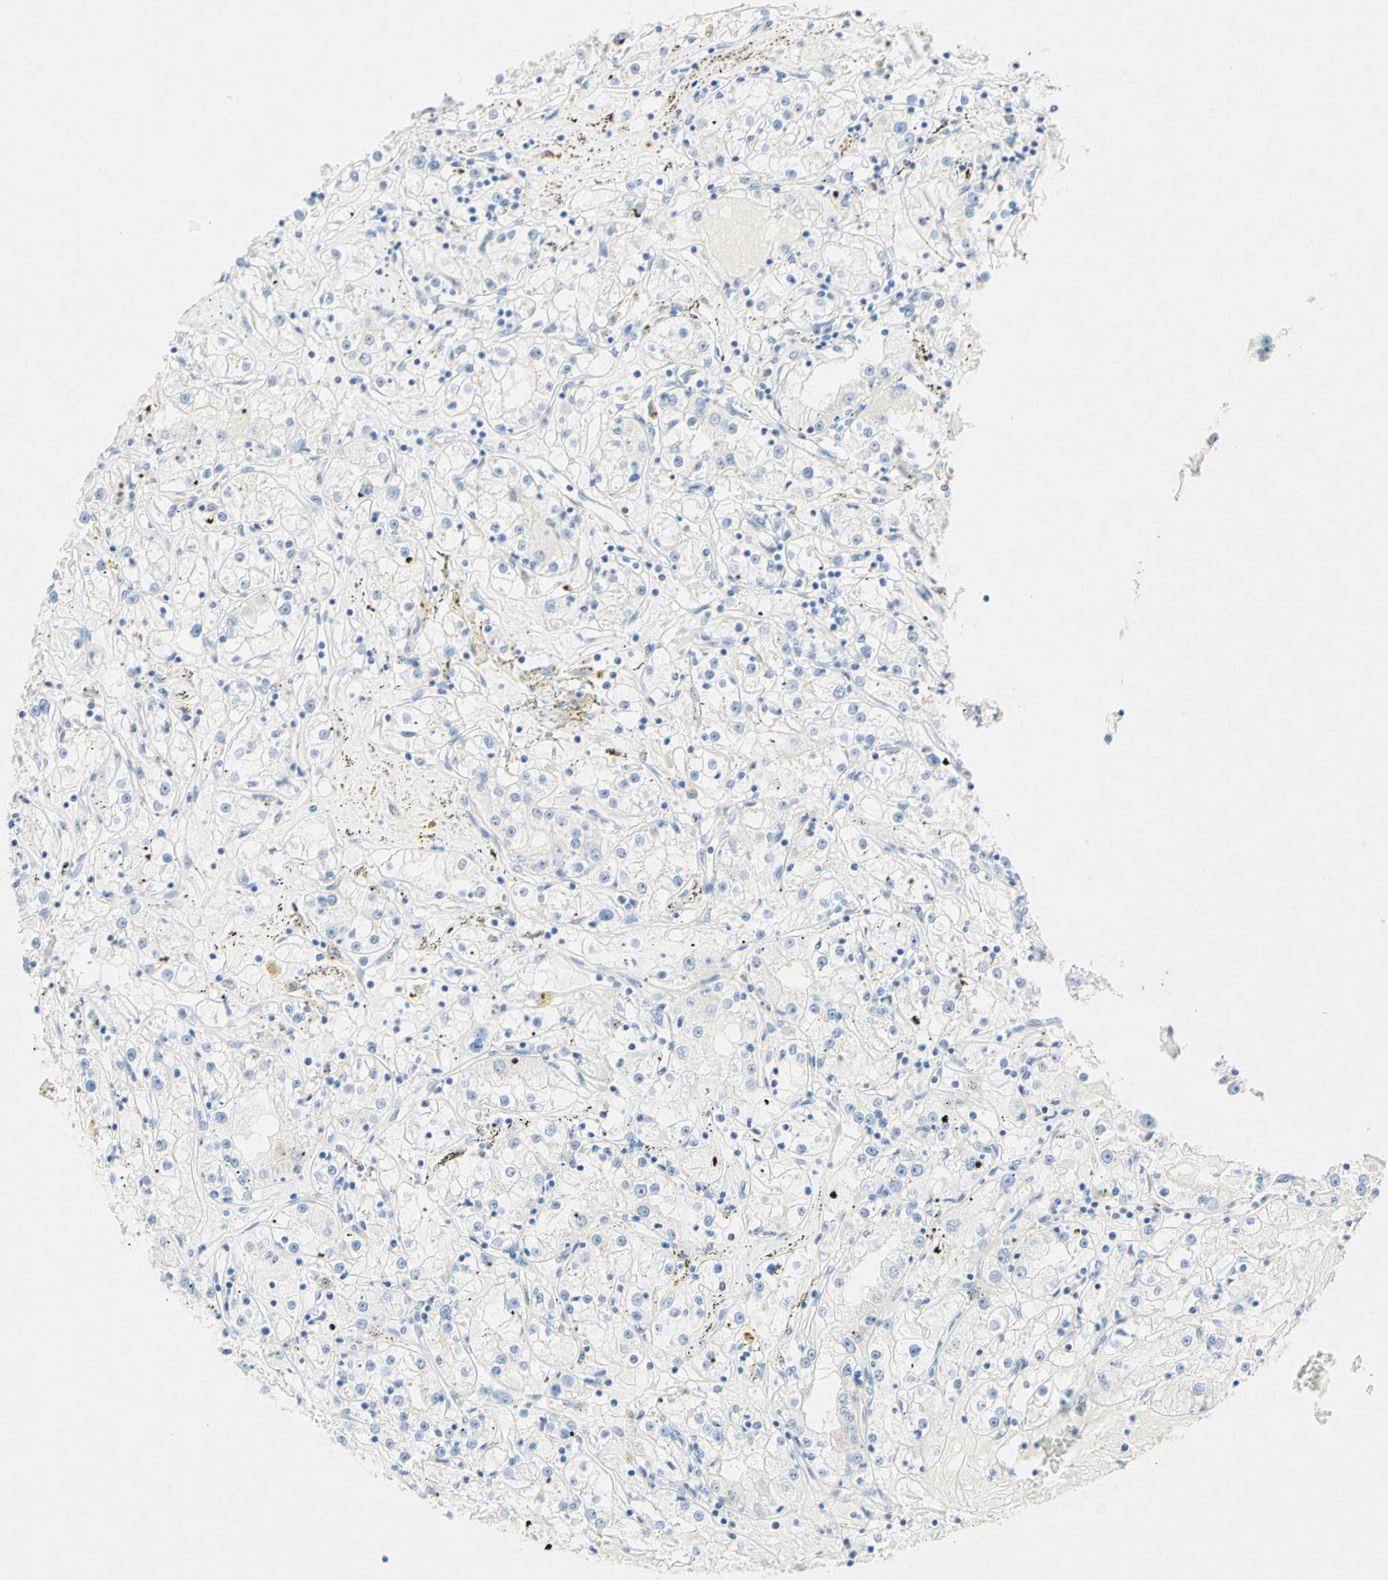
{"staining": {"intensity": "negative", "quantity": "none", "location": "none"}, "tissue": "renal cancer", "cell_type": "Tumor cells", "image_type": "cancer", "snomed": [{"axis": "morphology", "description": "Adenocarcinoma, NOS"}, {"axis": "topography", "description": "Kidney"}], "caption": "This is a micrograph of immunohistochemistry staining of adenocarcinoma (renal), which shows no positivity in tumor cells.", "gene": "SLC46A1", "patient": {"sex": "male", "age": 56}}